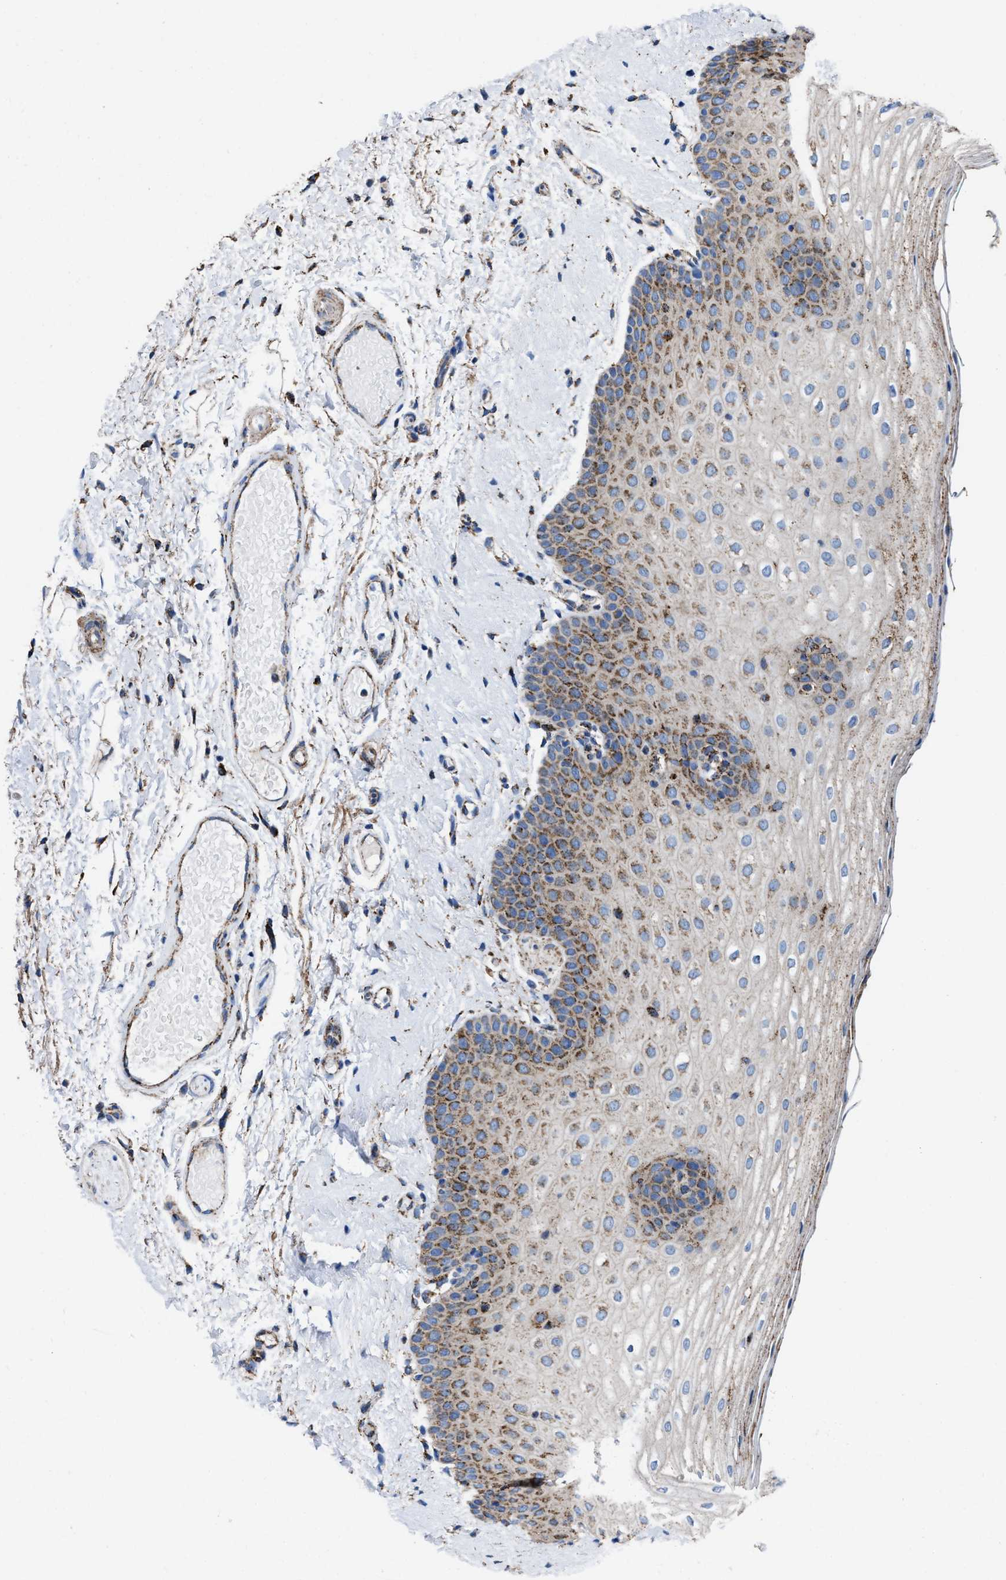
{"staining": {"intensity": "moderate", "quantity": "25%-75%", "location": "cytoplasmic/membranous"}, "tissue": "oral mucosa", "cell_type": "Squamous epithelial cells", "image_type": "normal", "snomed": [{"axis": "morphology", "description": "Normal tissue, NOS"}, {"axis": "topography", "description": "Skin"}, {"axis": "topography", "description": "Oral tissue"}], "caption": "Squamous epithelial cells reveal medium levels of moderate cytoplasmic/membranous positivity in approximately 25%-75% of cells in benign oral mucosa.", "gene": "ALDH1B1", "patient": {"sex": "male", "age": 84}}